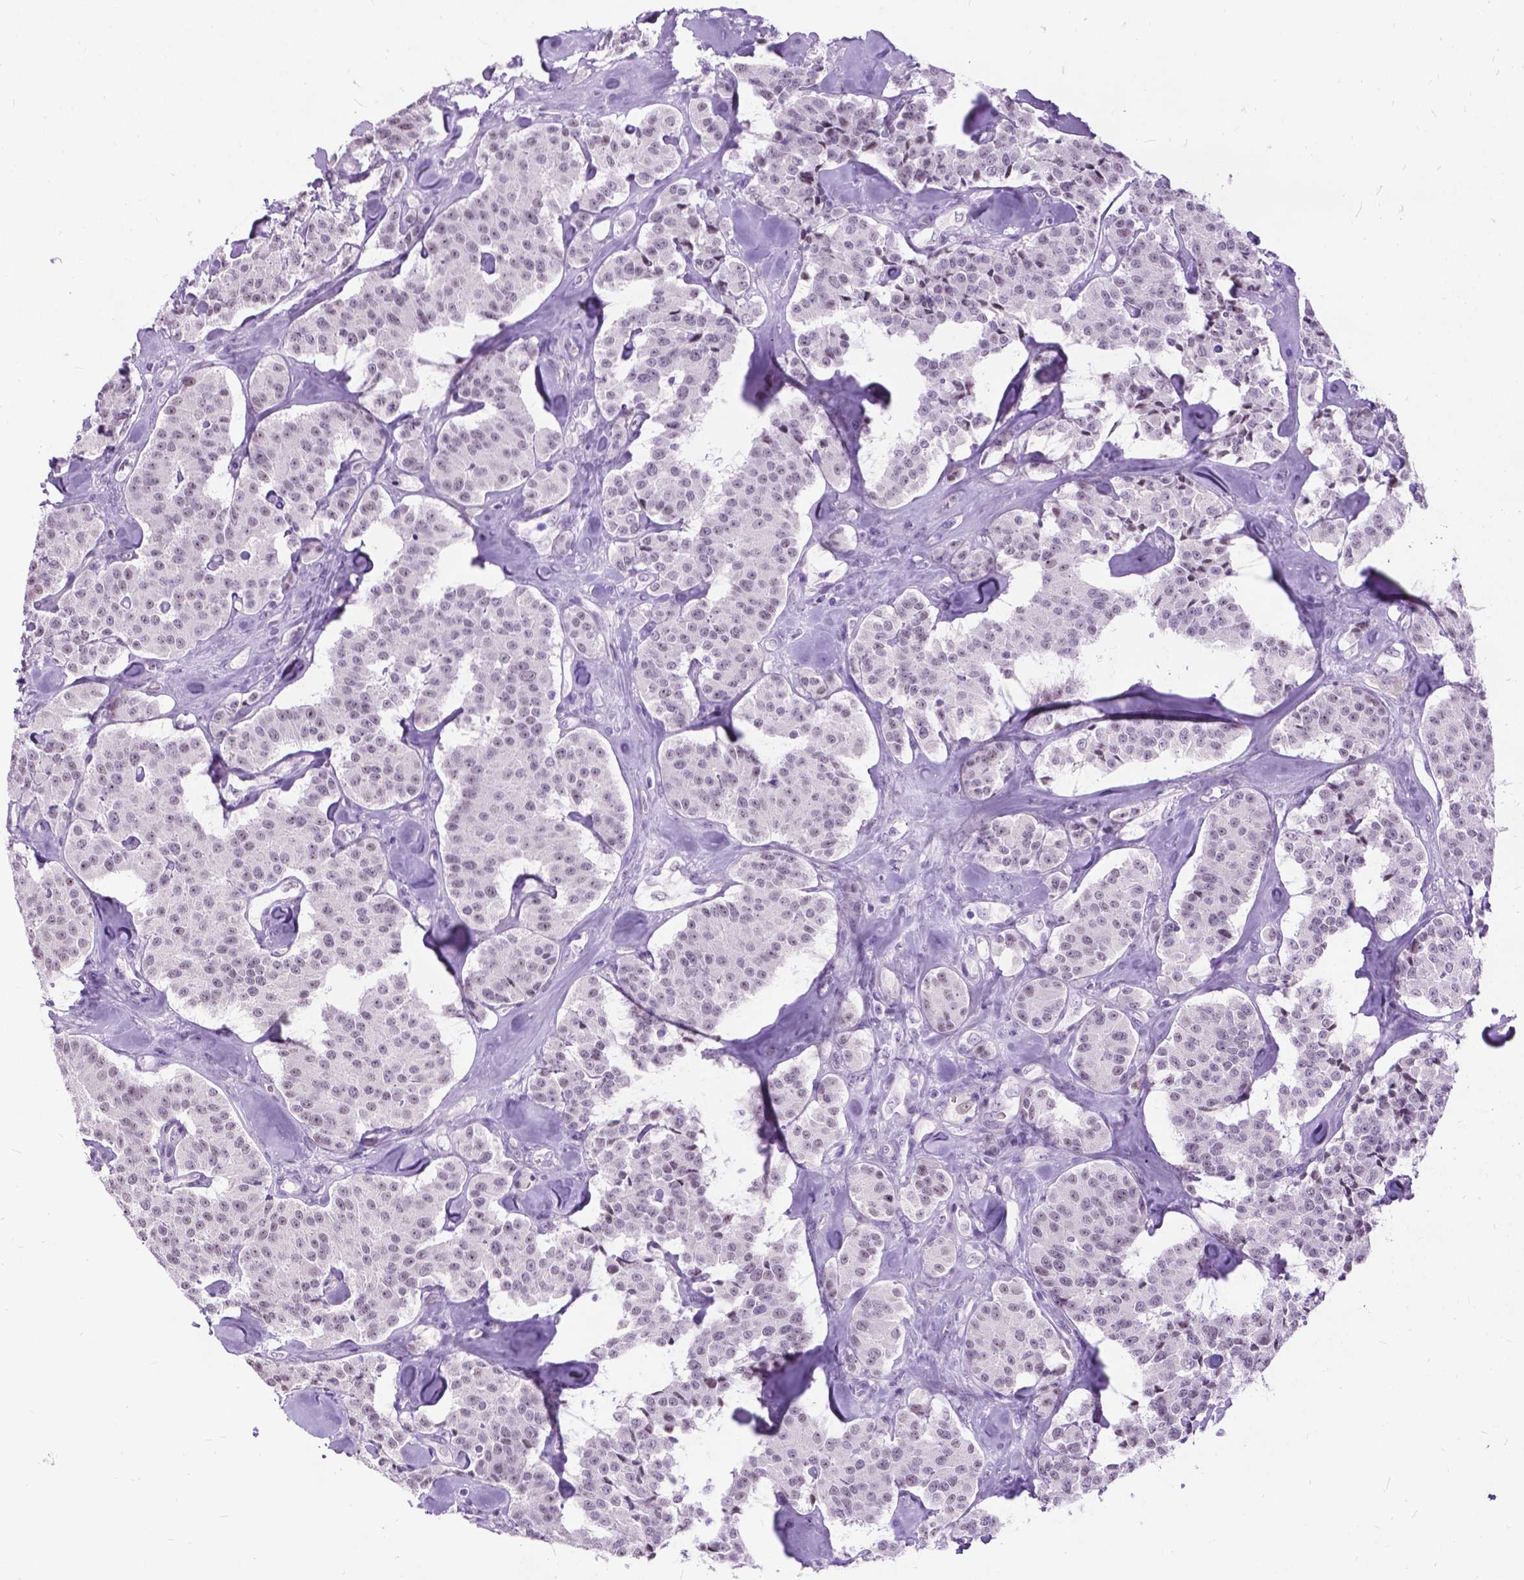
{"staining": {"intensity": "negative", "quantity": "none", "location": "none"}, "tissue": "carcinoid", "cell_type": "Tumor cells", "image_type": "cancer", "snomed": [{"axis": "morphology", "description": "Carcinoid, malignant, NOS"}, {"axis": "topography", "description": "Pancreas"}], "caption": "DAB immunohistochemical staining of human malignant carcinoid displays no significant expression in tumor cells. Nuclei are stained in blue.", "gene": "PROB1", "patient": {"sex": "male", "age": 41}}